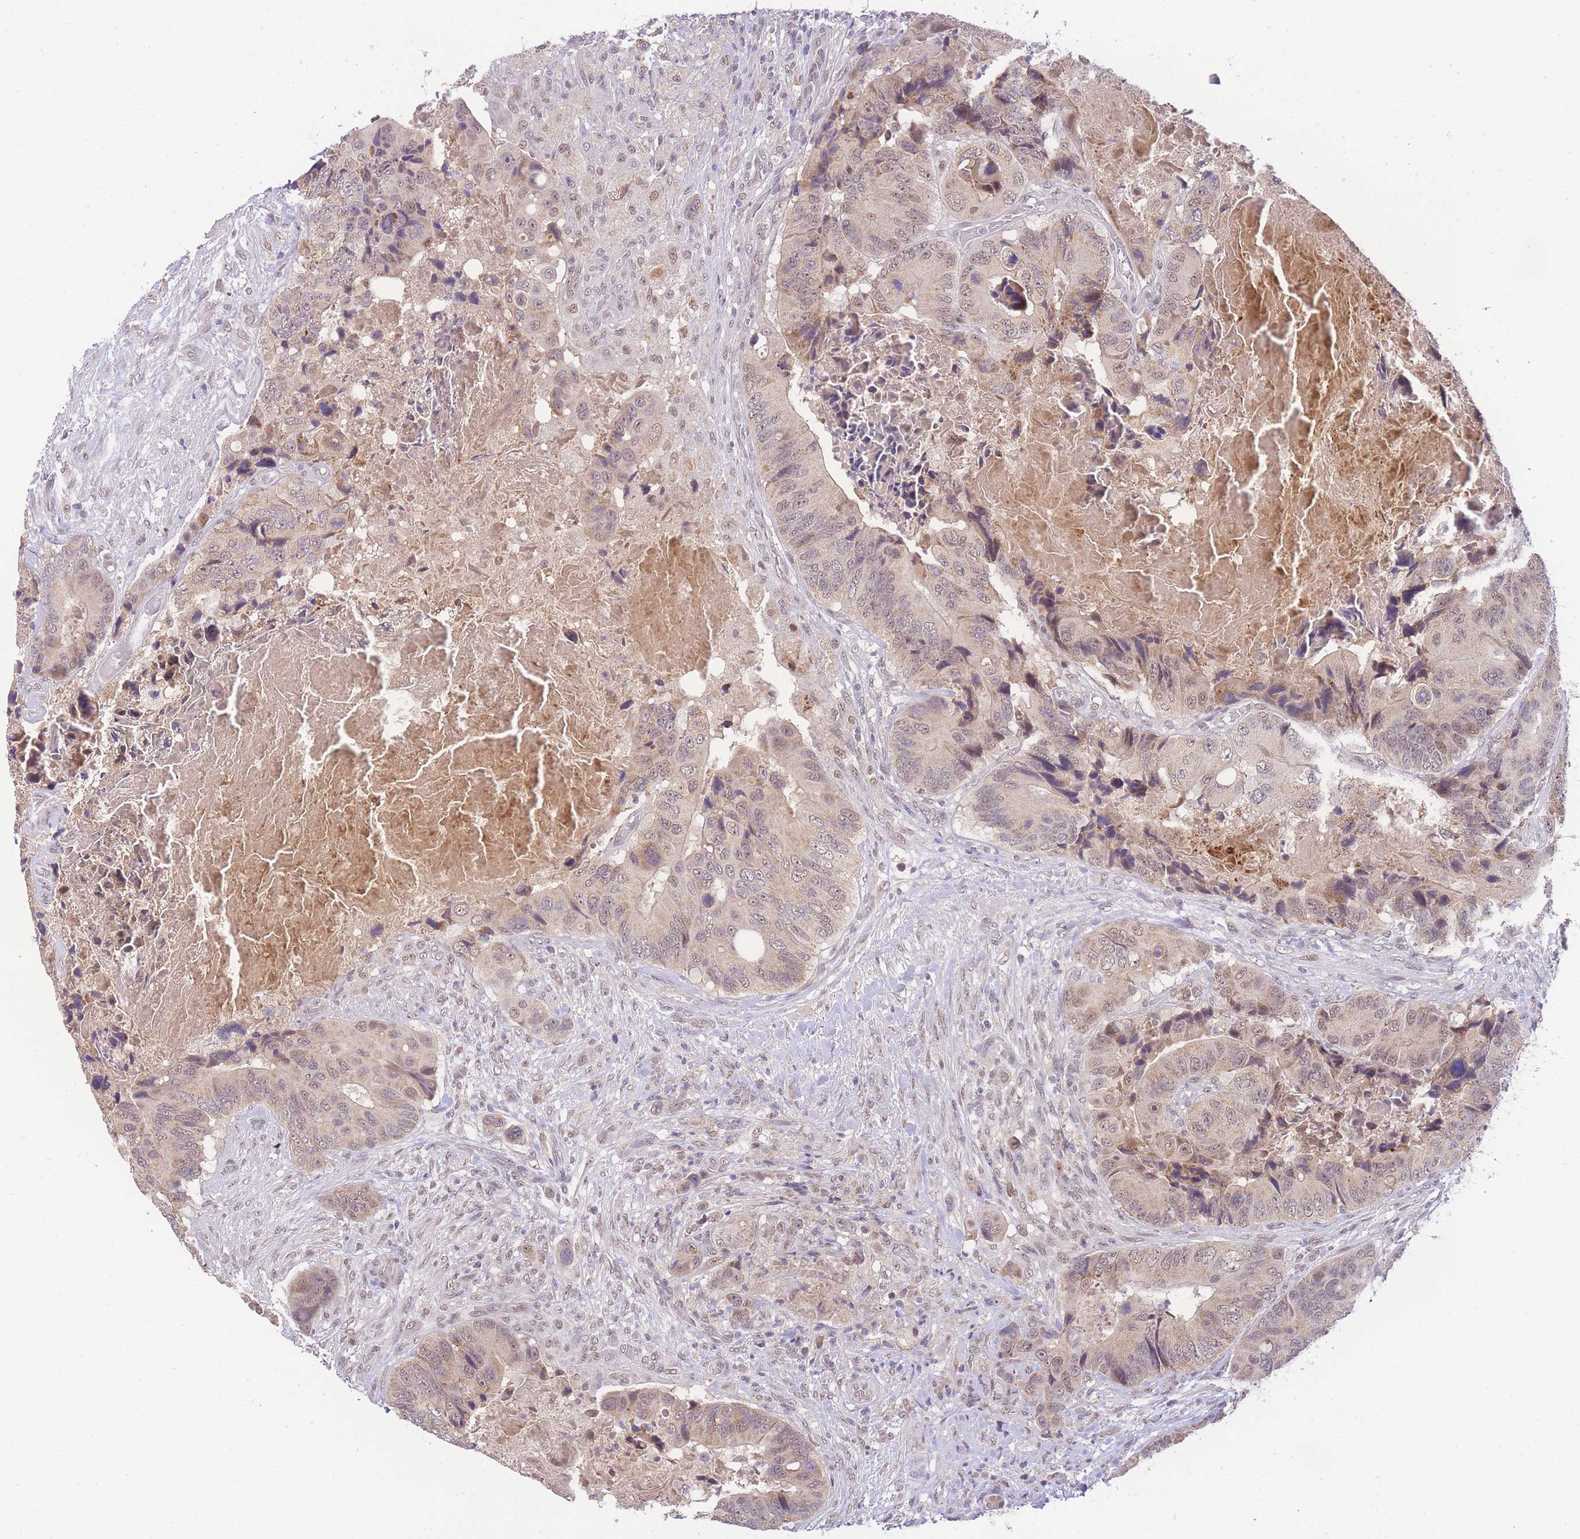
{"staining": {"intensity": "moderate", "quantity": ">75%", "location": "cytoplasmic/membranous,nuclear"}, "tissue": "colorectal cancer", "cell_type": "Tumor cells", "image_type": "cancer", "snomed": [{"axis": "morphology", "description": "Adenocarcinoma, NOS"}, {"axis": "topography", "description": "Colon"}], "caption": "Colorectal adenocarcinoma was stained to show a protein in brown. There is medium levels of moderate cytoplasmic/membranous and nuclear positivity in about >75% of tumor cells. The protein is stained brown, and the nuclei are stained in blue (DAB IHC with brightfield microscopy, high magnification).", "gene": "PUS10", "patient": {"sex": "male", "age": 84}}